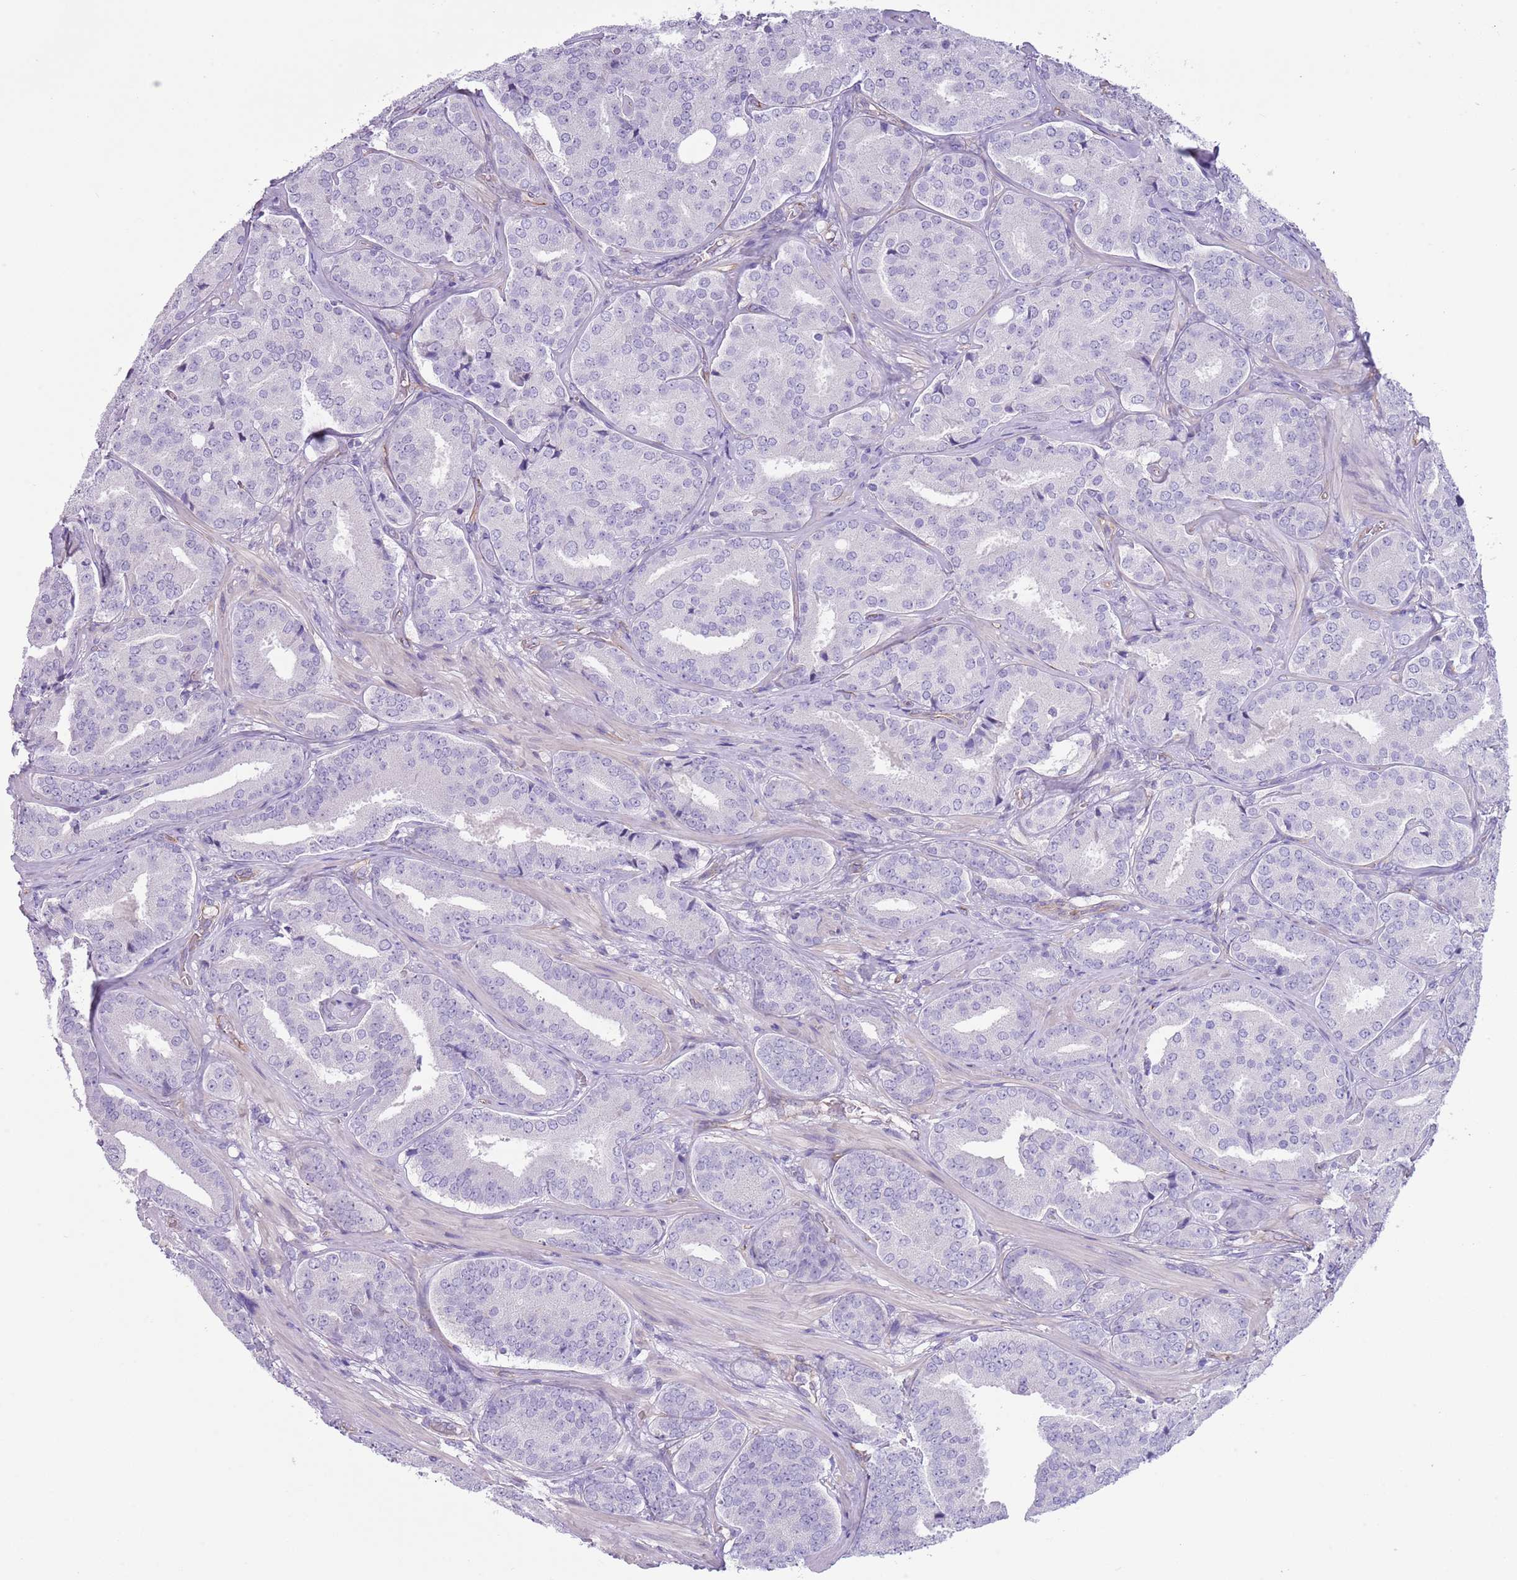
{"staining": {"intensity": "negative", "quantity": "none", "location": "none"}, "tissue": "prostate cancer", "cell_type": "Tumor cells", "image_type": "cancer", "snomed": [{"axis": "morphology", "description": "Adenocarcinoma, High grade"}, {"axis": "topography", "description": "Prostate"}], "caption": "Prostate cancer was stained to show a protein in brown. There is no significant staining in tumor cells.", "gene": "TSGA13", "patient": {"sex": "male", "age": 63}}